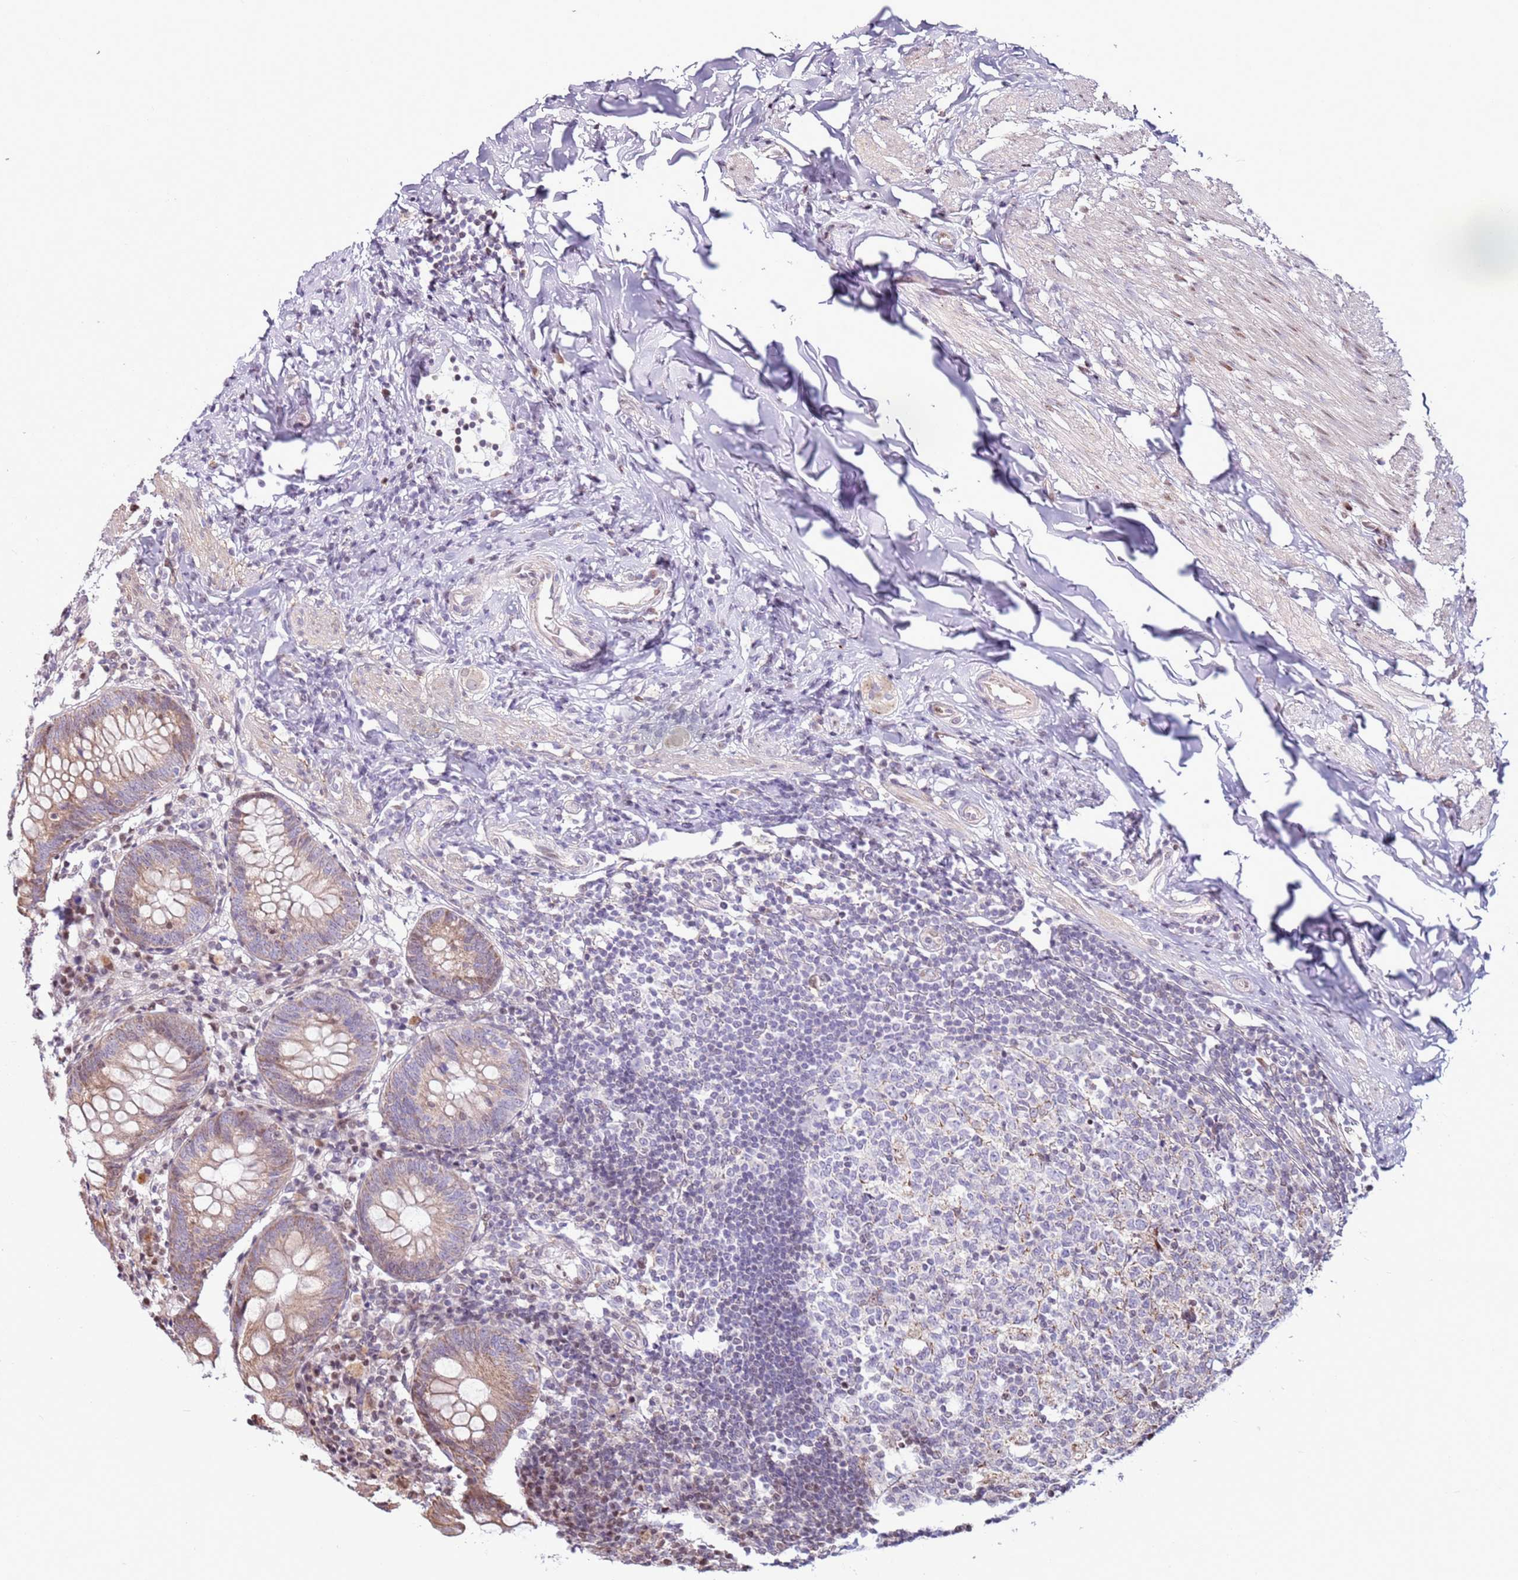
{"staining": {"intensity": "moderate", "quantity": ">75%", "location": "cytoplasmic/membranous"}, "tissue": "appendix", "cell_type": "Glandular cells", "image_type": "normal", "snomed": [{"axis": "morphology", "description": "Normal tissue, NOS"}, {"axis": "topography", "description": "Appendix"}], "caption": "High-power microscopy captured an immunohistochemistry (IHC) image of normal appendix, revealing moderate cytoplasmic/membranous expression in approximately >75% of glandular cells.", "gene": "PCTP", "patient": {"sex": "female", "age": 54}}